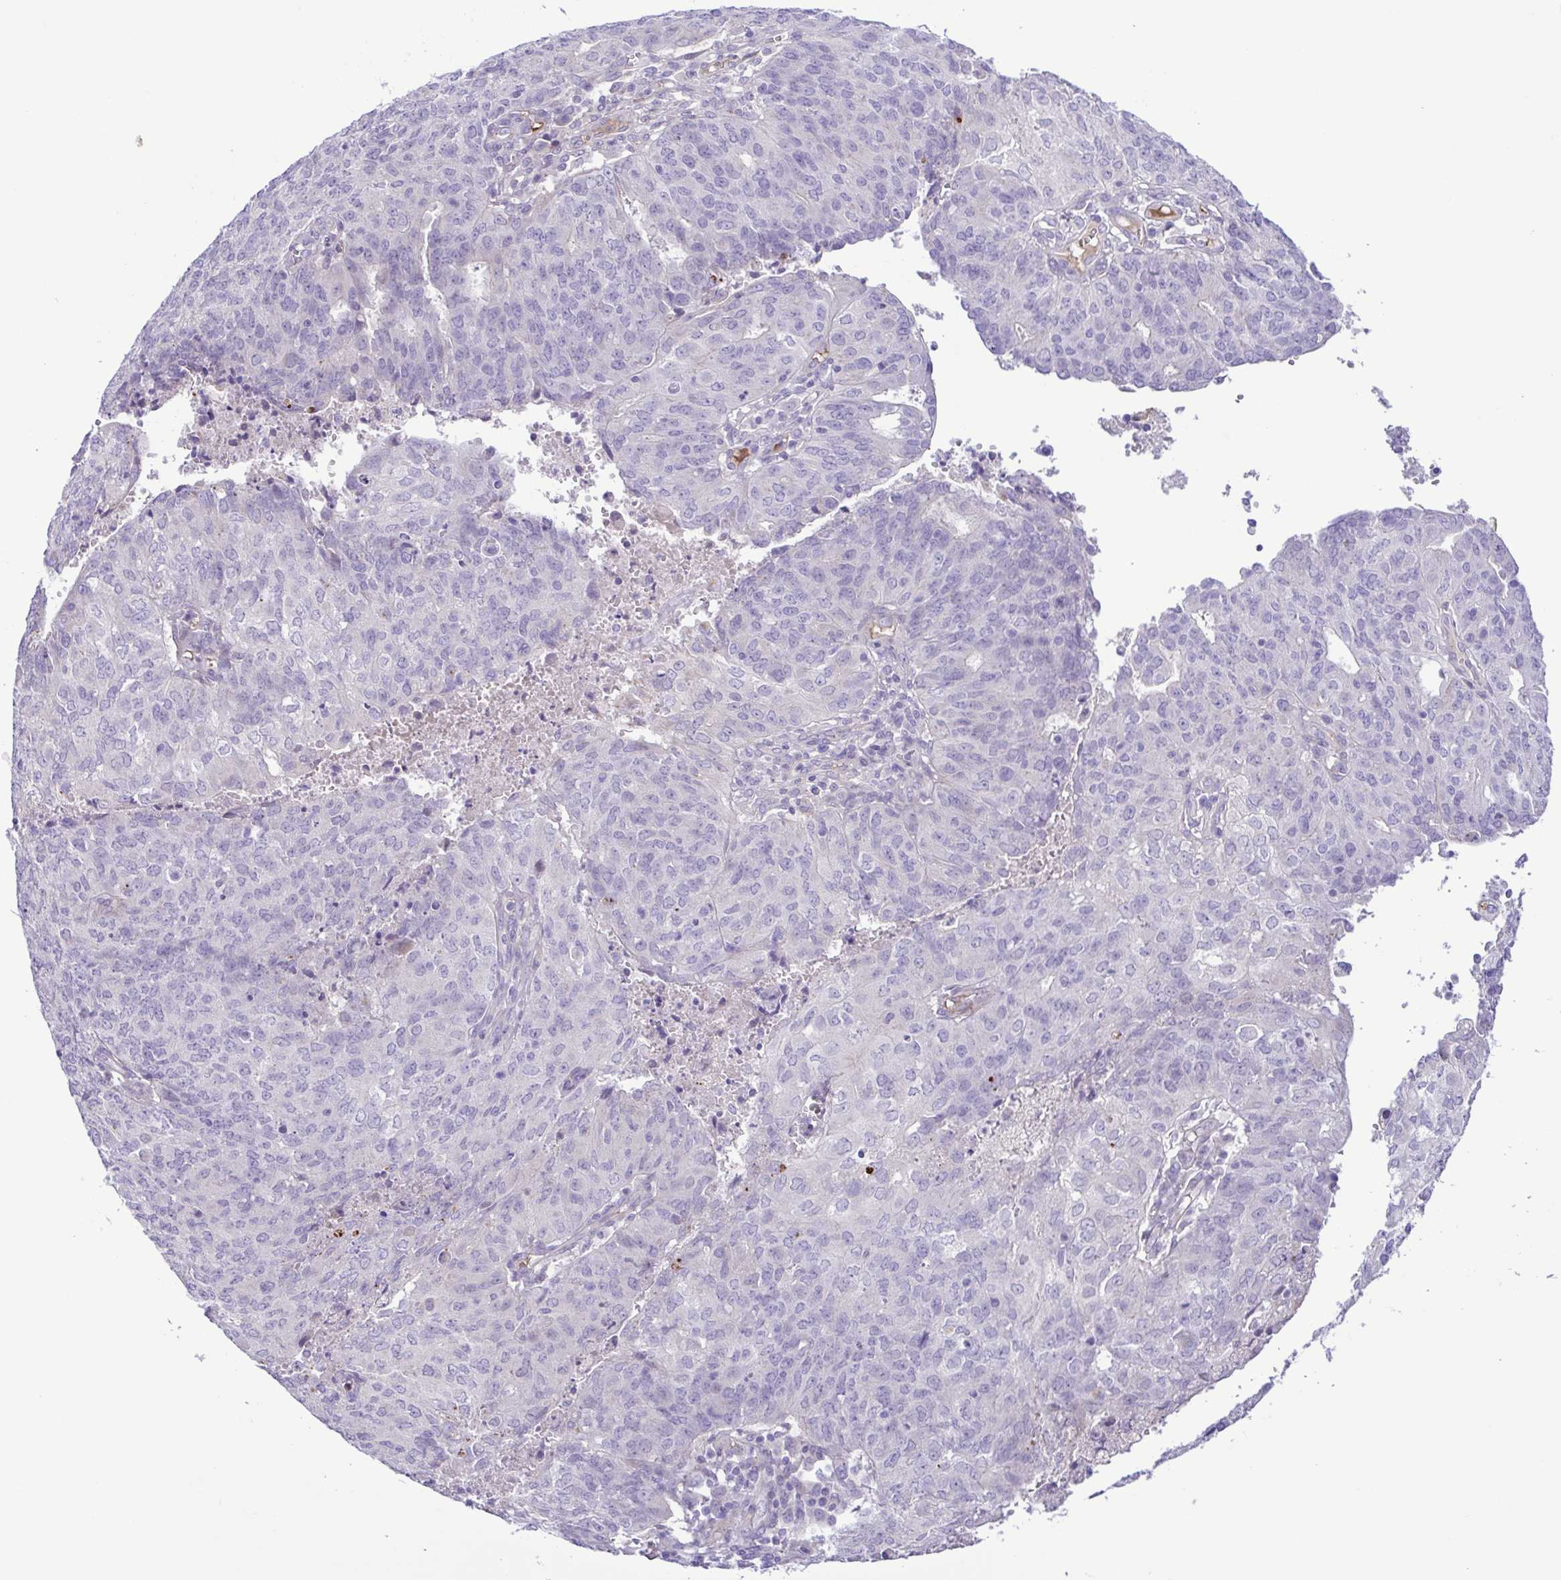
{"staining": {"intensity": "negative", "quantity": "none", "location": "none"}, "tissue": "endometrial cancer", "cell_type": "Tumor cells", "image_type": "cancer", "snomed": [{"axis": "morphology", "description": "Adenocarcinoma, NOS"}, {"axis": "topography", "description": "Endometrium"}], "caption": "The histopathology image displays no significant expression in tumor cells of endometrial cancer.", "gene": "GABBR2", "patient": {"sex": "female", "age": 82}}